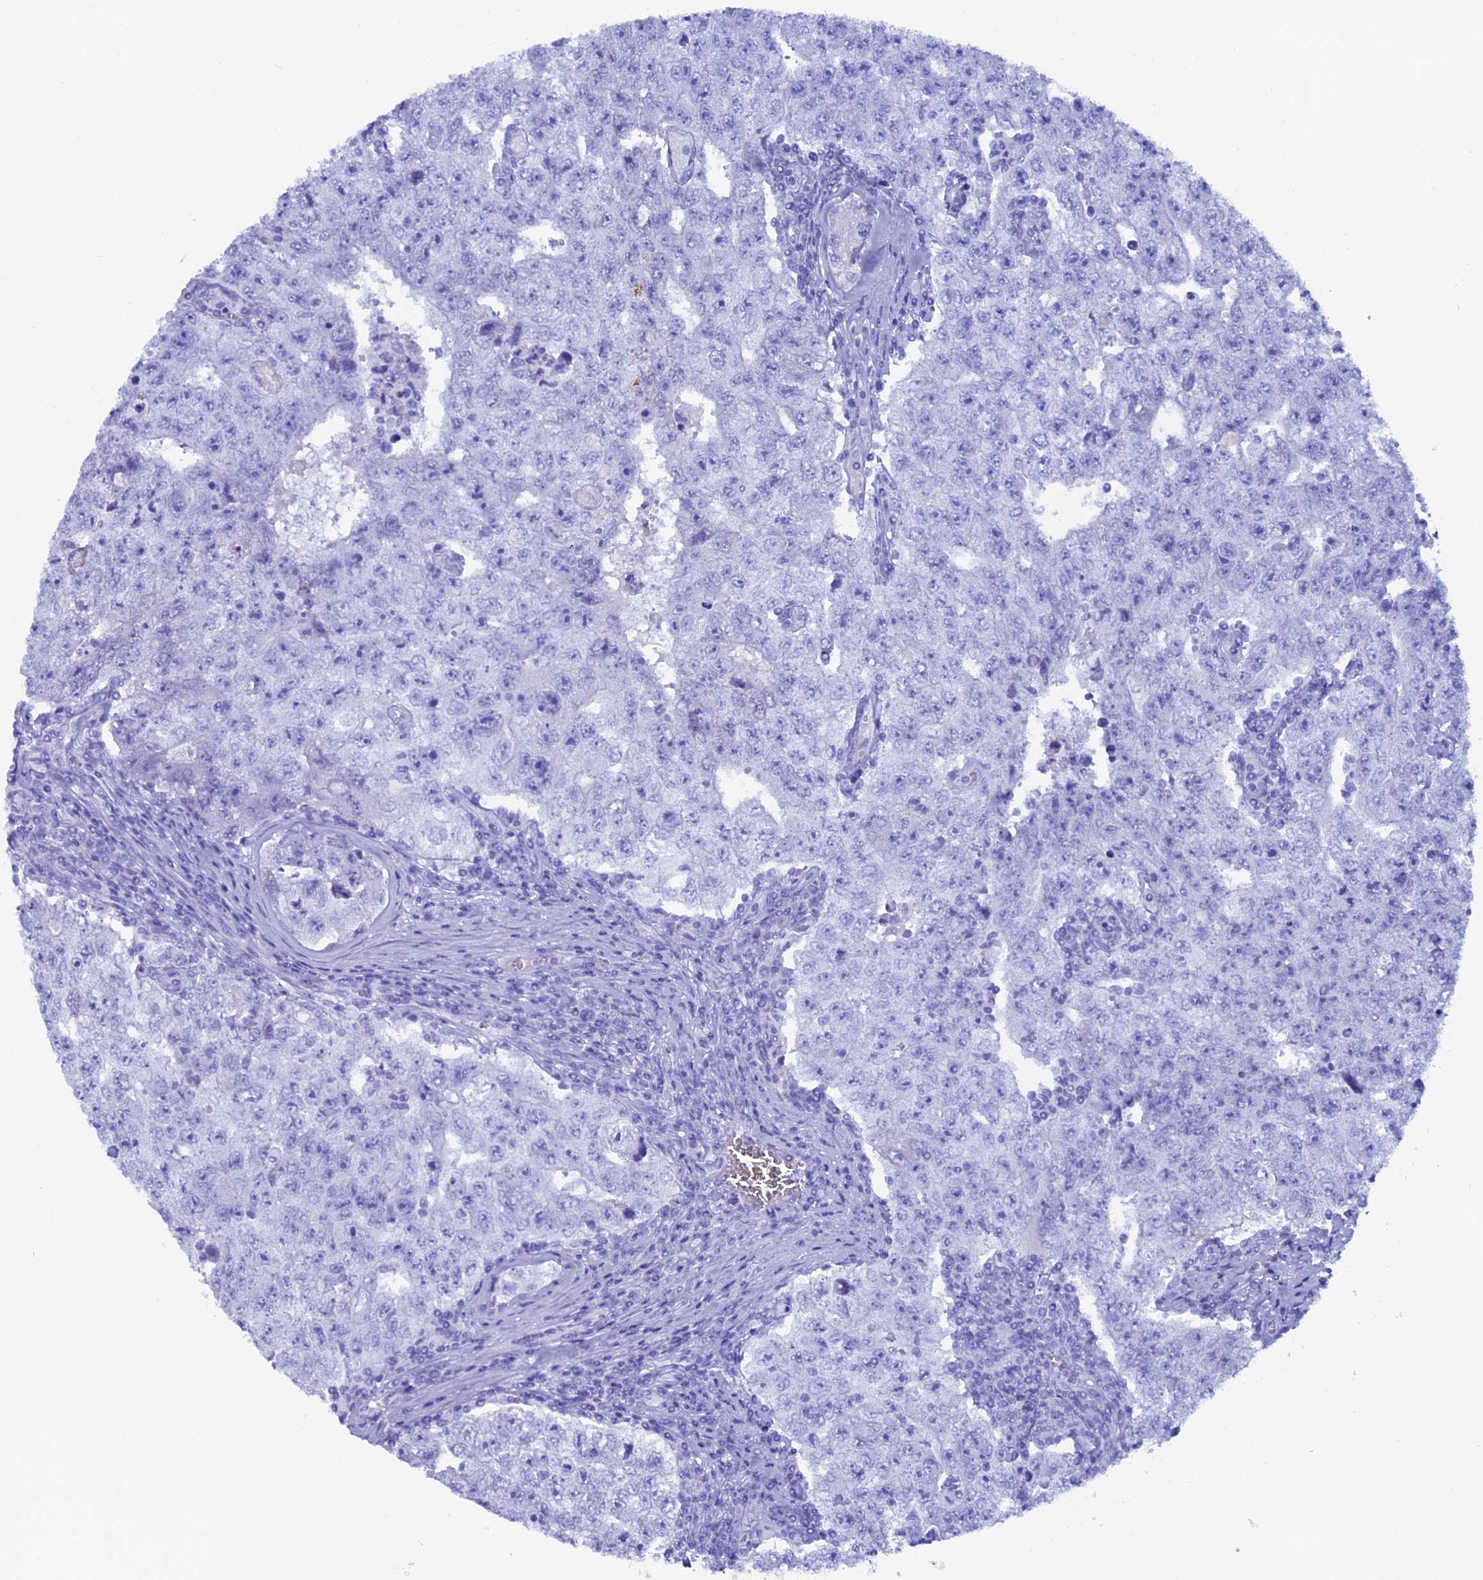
{"staining": {"intensity": "negative", "quantity": "none", "location": "none"}, "tissue": "testis cancer", "cell_type": "Tumor cells", "image_type": "cancer", "snomed": [{"axis": "morphology", "description": "Carcinoma, Embryonal, NOS"}, {"axis": "topography", "description": "Testis"}], "caption": "Immunohistochemistry of embryonal carcinoma (testis) demonstrates no expression in tumor cells. (DAB IHC, high magnification).", "gene": "ANKRD29", "patient": {"sex": "male", "age": 17}}